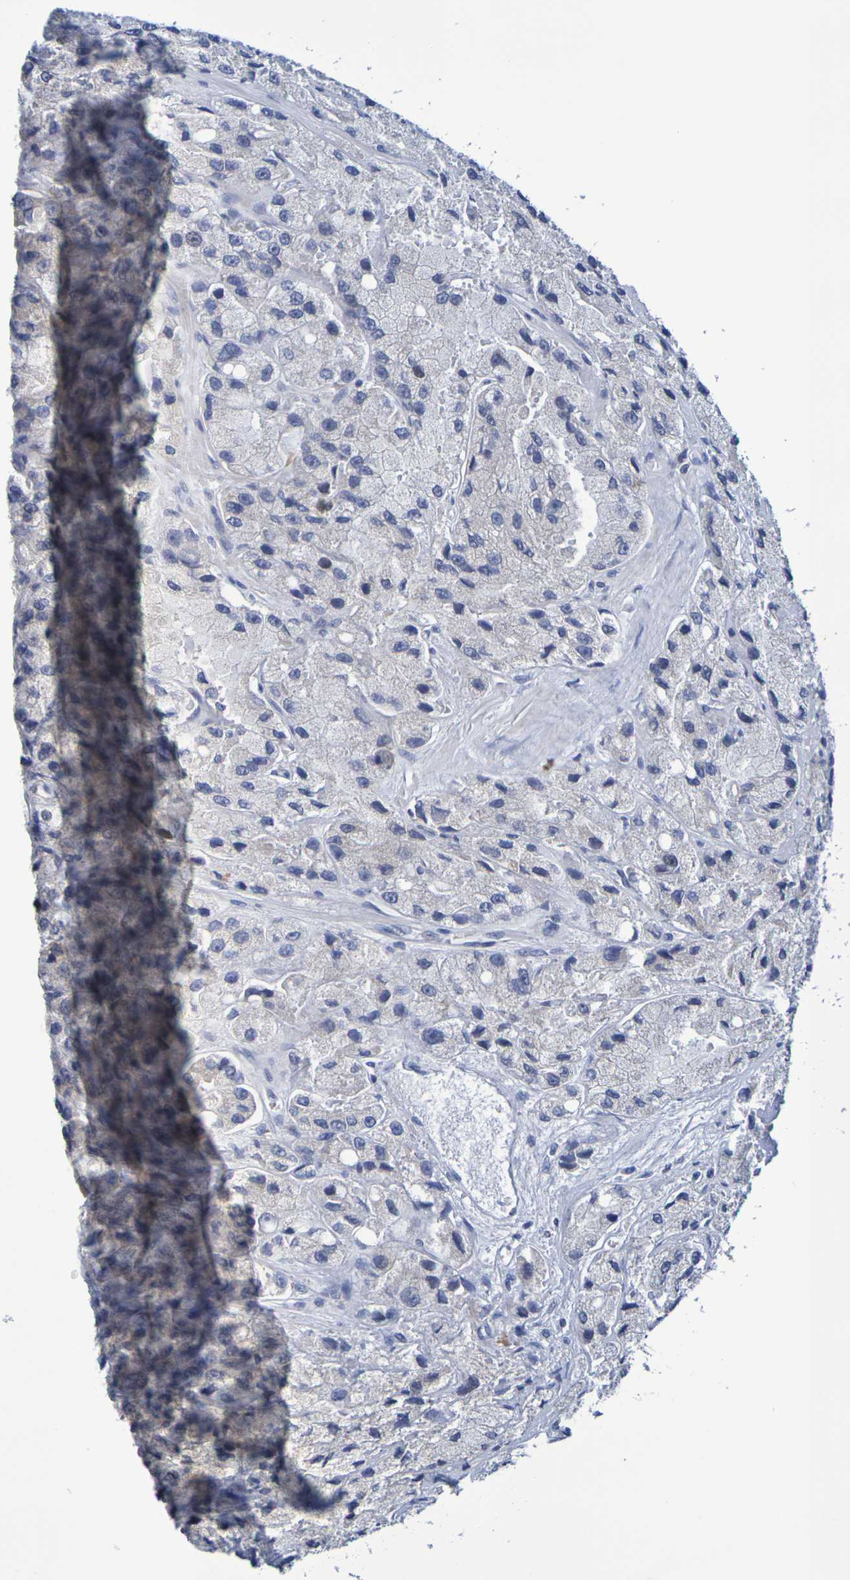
{"staining": {"intensity": "negative", "quantity": "none", "location": "none"}, "tissue": "prostate cancer", "cell_type": "Tumor cells", "image_type": "cancer", "snomed": [{"axis": "morphology", "description": "Adenocarcinoma, High grade"}, {"axis": "topography", "description": "Prostate"}], "caption": "Prostate high-grade adenocarcinoma was stained to show a protein in brown. There is no significant expression in tumor cells. The staining is performed using DAB (3,3'-diaminobenzidine) brown chromogen with nuclei counter-stained in using hematoxylin.", "gene": "SDC4", "patient": {"sex": "male", "age": 58}}